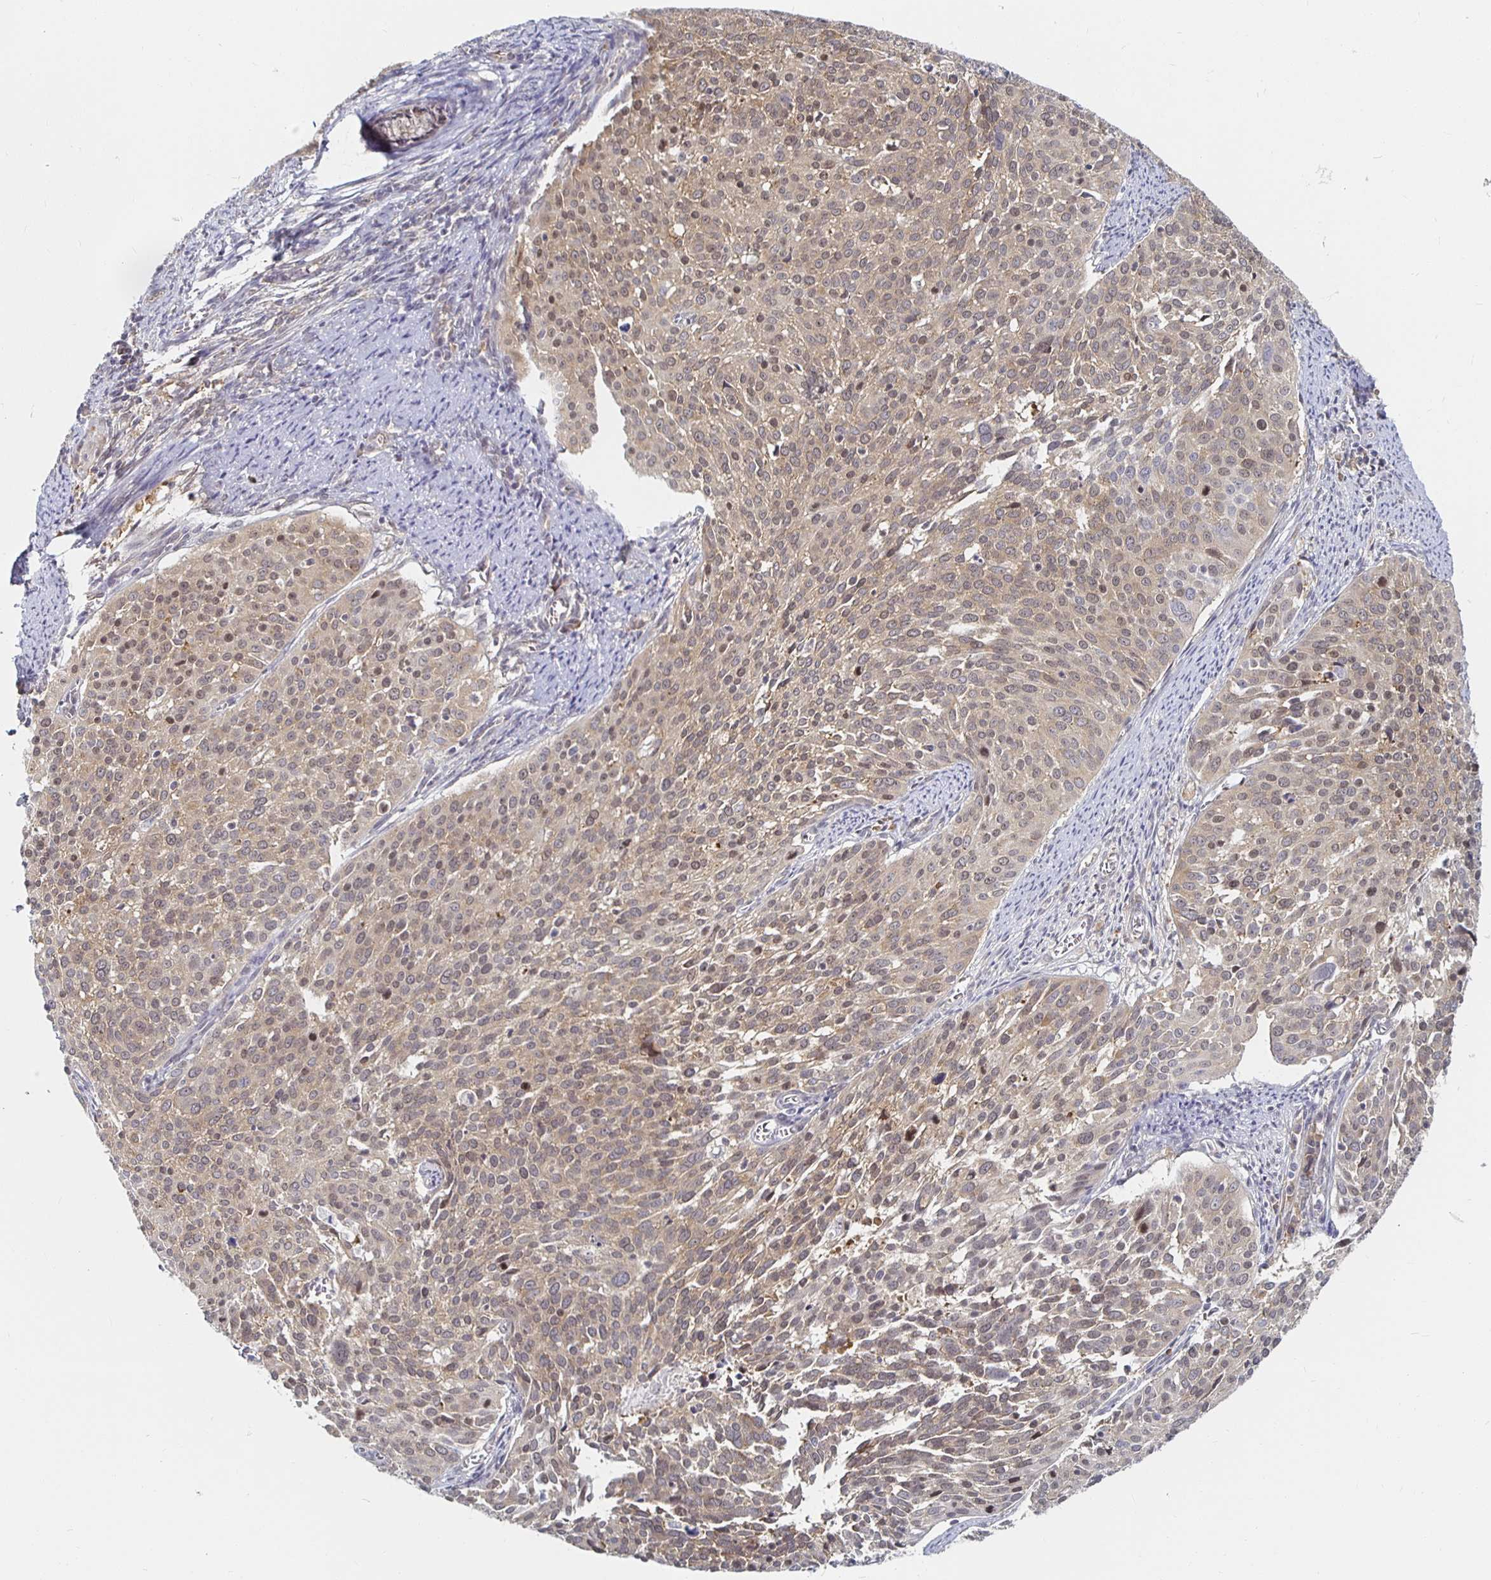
{"staining": {"intensity": "moderate", "quantity": ">75%", "location": "cytoplasmic/membranous"}, "tissue": "cervical cancer", "cell_type": "Tumor cells", "image_type": "cancer", "snomed": [{"axis": "morphology", "description": "Squamous cell carcinoma, NOS"}, {"axis": "topography", "description": "Cervix"}], "caption": "Approximately >75% of tumor cells in human squamous cell carcinoma (cervical) exhibit moderate cytoplasmic/membranous protein staining as visualized by brown immunohistochemical staining.", "gene": "PDAP1", "patient": {"sex": "female", "age": 39}}